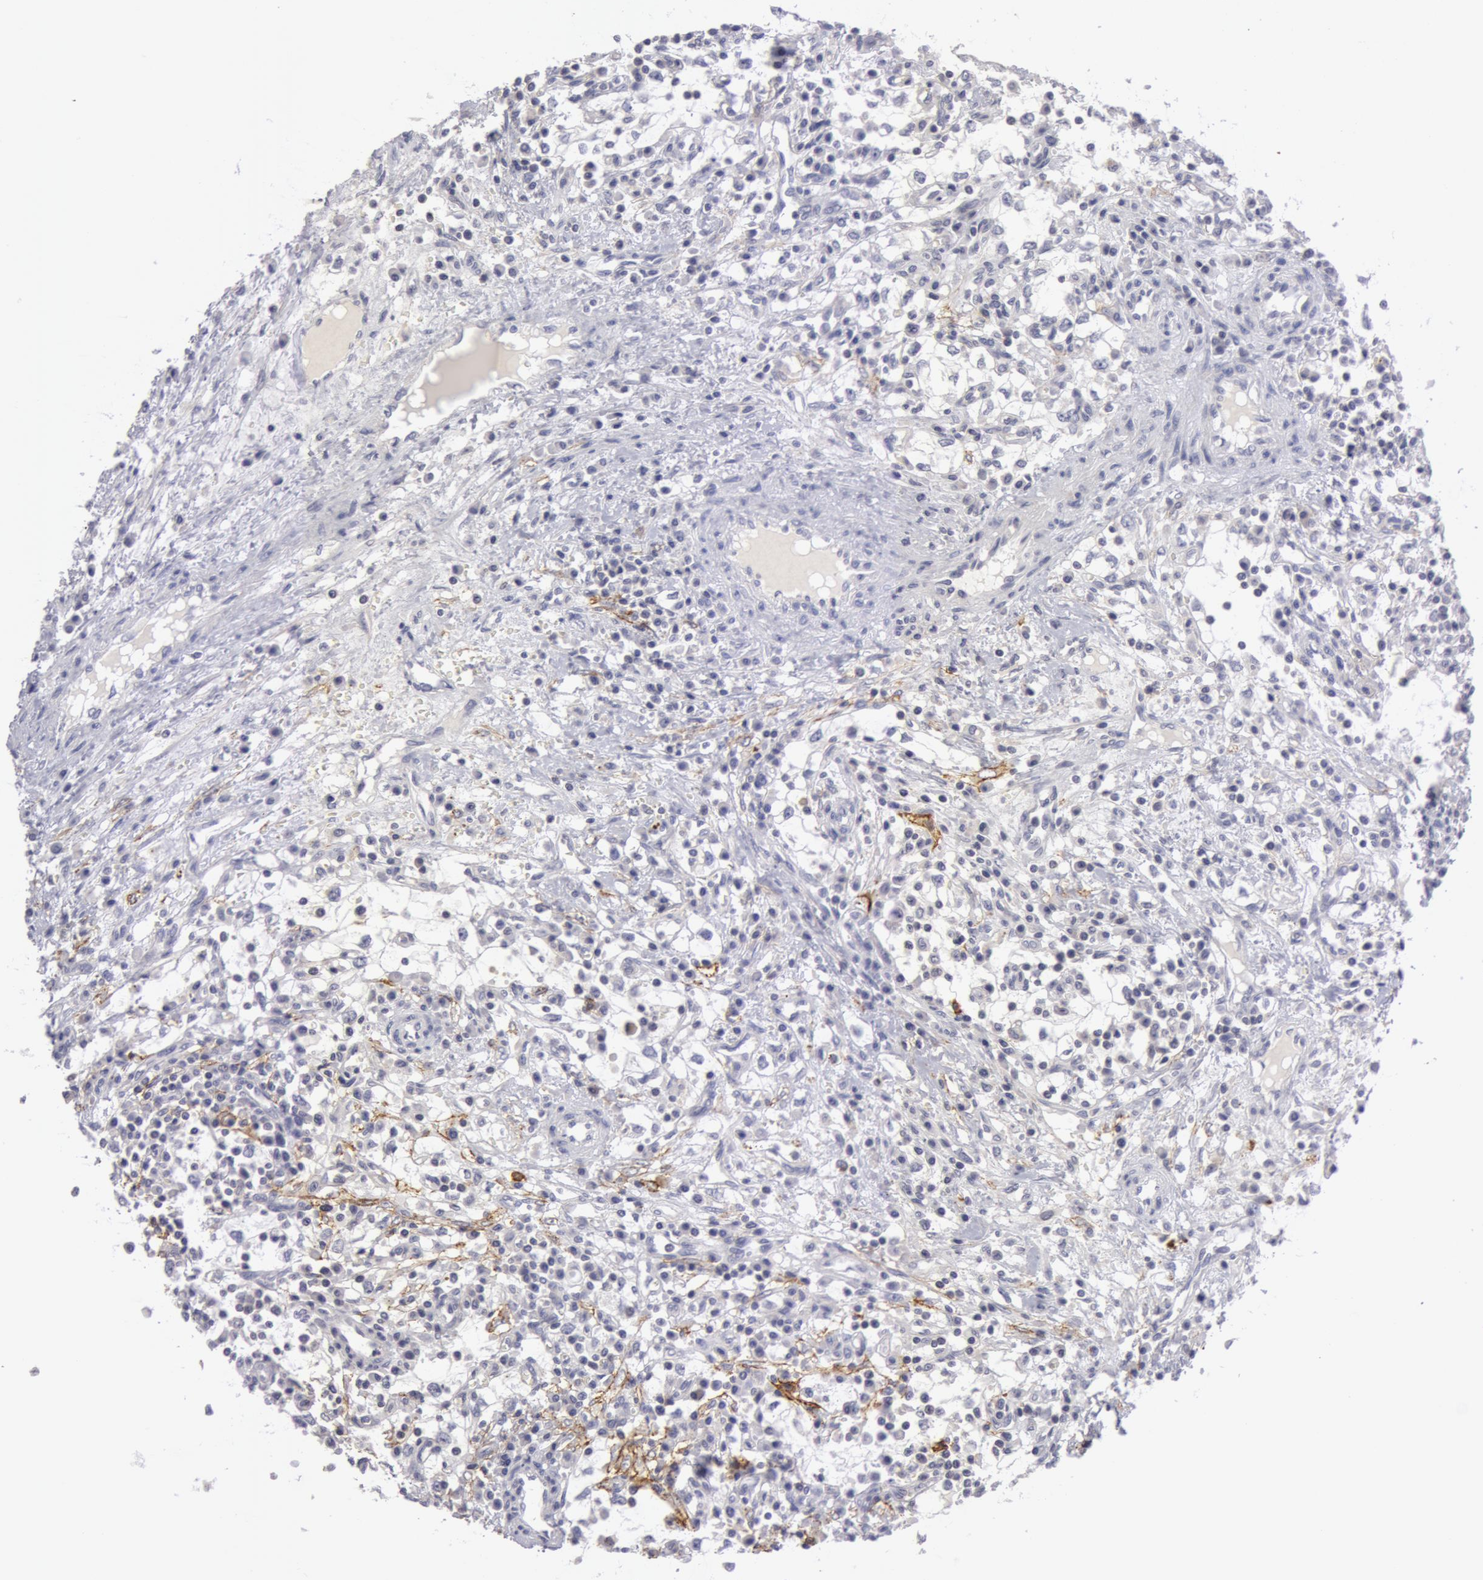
{"staining": {"intensity": "negative", "quantity": "none", "location": "none"}, "tissue": "renal cancer", "cell_type": "Tumor cells", "image_type": "cancer", "snomed": [{"axis": "morphology", "description": "Adenocarcinoma, NOS"}, {"axis": "topography", "description": "Kidney"}], "caption": "IHC of renal cancer shows no positivity in tumor cells.", "gene": "NLGN4X", "patient": {"sex": "male", "age": 82}}